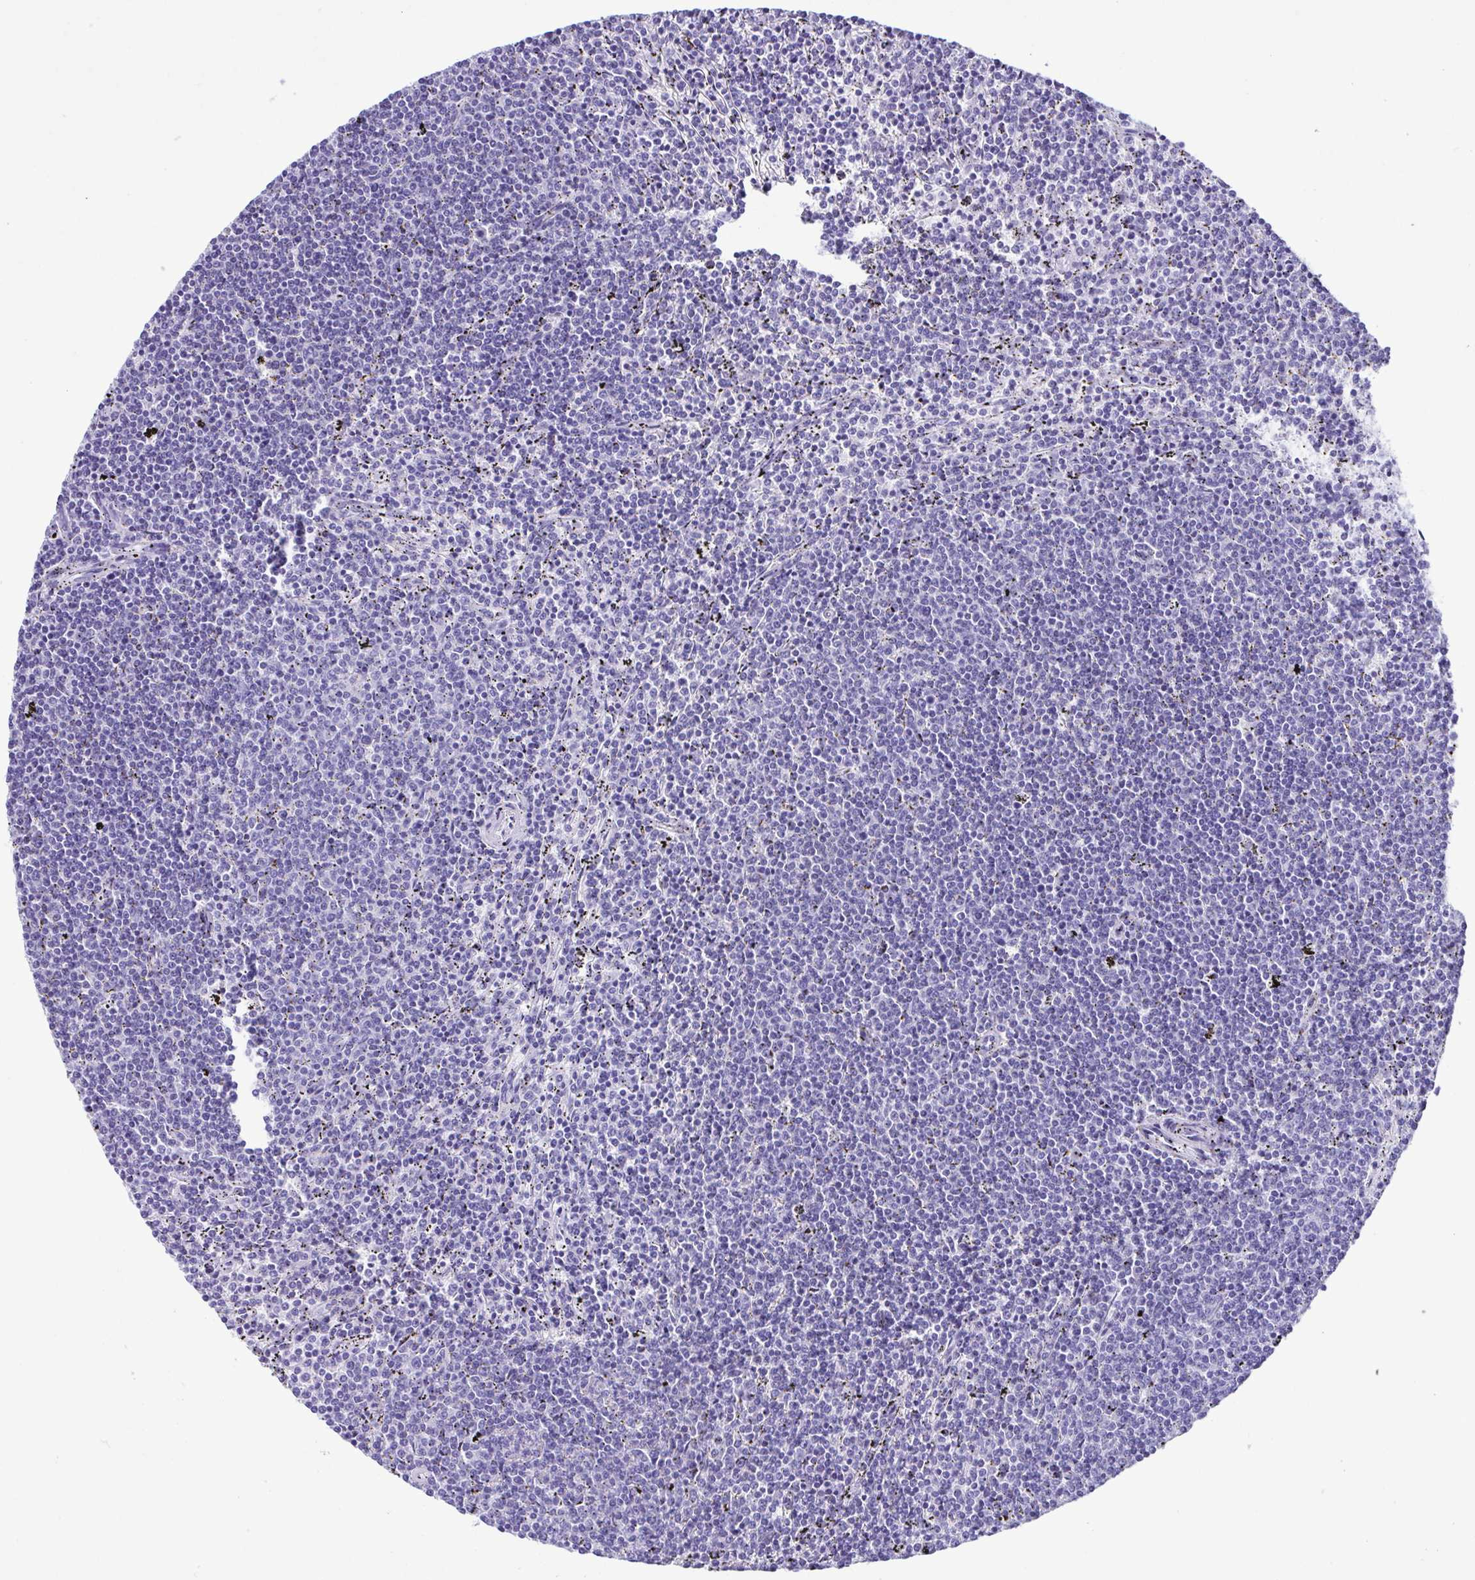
{"staining": {"intensity": "negative", "quantity": "none", "location": "none"}, "tissue": "lymphoma", "cell_type": "Tumor cells", "image_type": "cancer", "snomed": [{"axis": "morphology", "description": "Malignant lymphoma, non-Hodgkin's type, Low grade"}, {"axis": "topography", "description": "Spleen"}], "caption": "Tumor cells show no significant protein expression in malignant lymphoma, non-Hodgkin's type (low-grade).", "gene": "CBY2", "patient": {"sex": "female", "age": 50}}